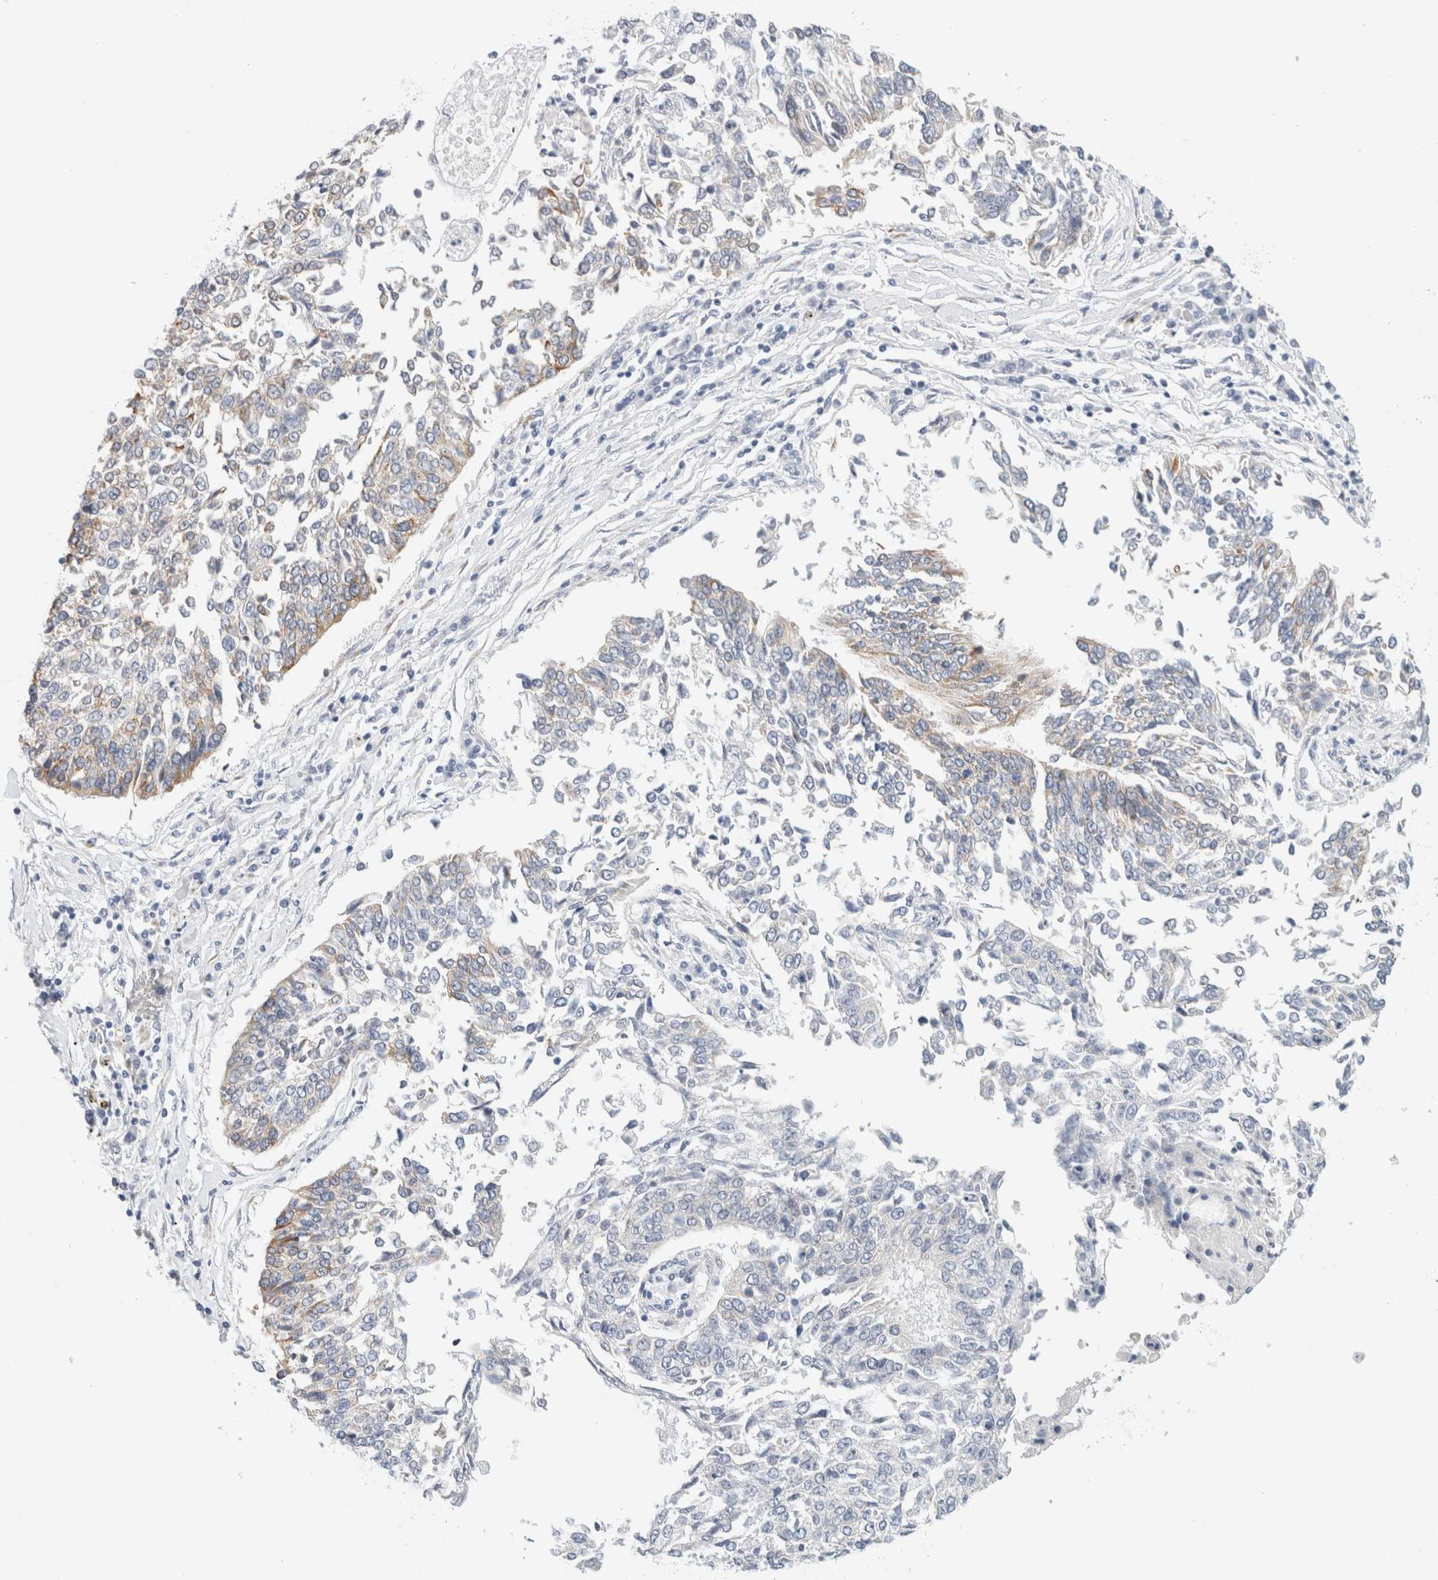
{"staining": {"intensity": "weak", "quantity": "<25%", "location": "cytoplasmic/membranous"}, "tissue": "lung cancer", "cell_type": "Tumor cells", "image_type": "cancer", "snomed": [{"axis": "morphology", "description": "Normal tissue, NOS"}, {"axis": "morphology", "description": "Squamous cell carcinoma, NOS"}, {"axis": "topography", "description": "Cartilage tissue"}, {"axis": "topography", "description": "Bronchus"}, {"axis": "topography", "description": "Lung"}, {"axis": "topography", "description": "Peripheral nerve tissue"}], "caption": "DAB immunohistochemical staining of lung cancer (squamous cell carcinoma) reveals no significant staining in tumor cells.", "gene": "RTN4", "patient": {"sex": "female", "age": 49}}